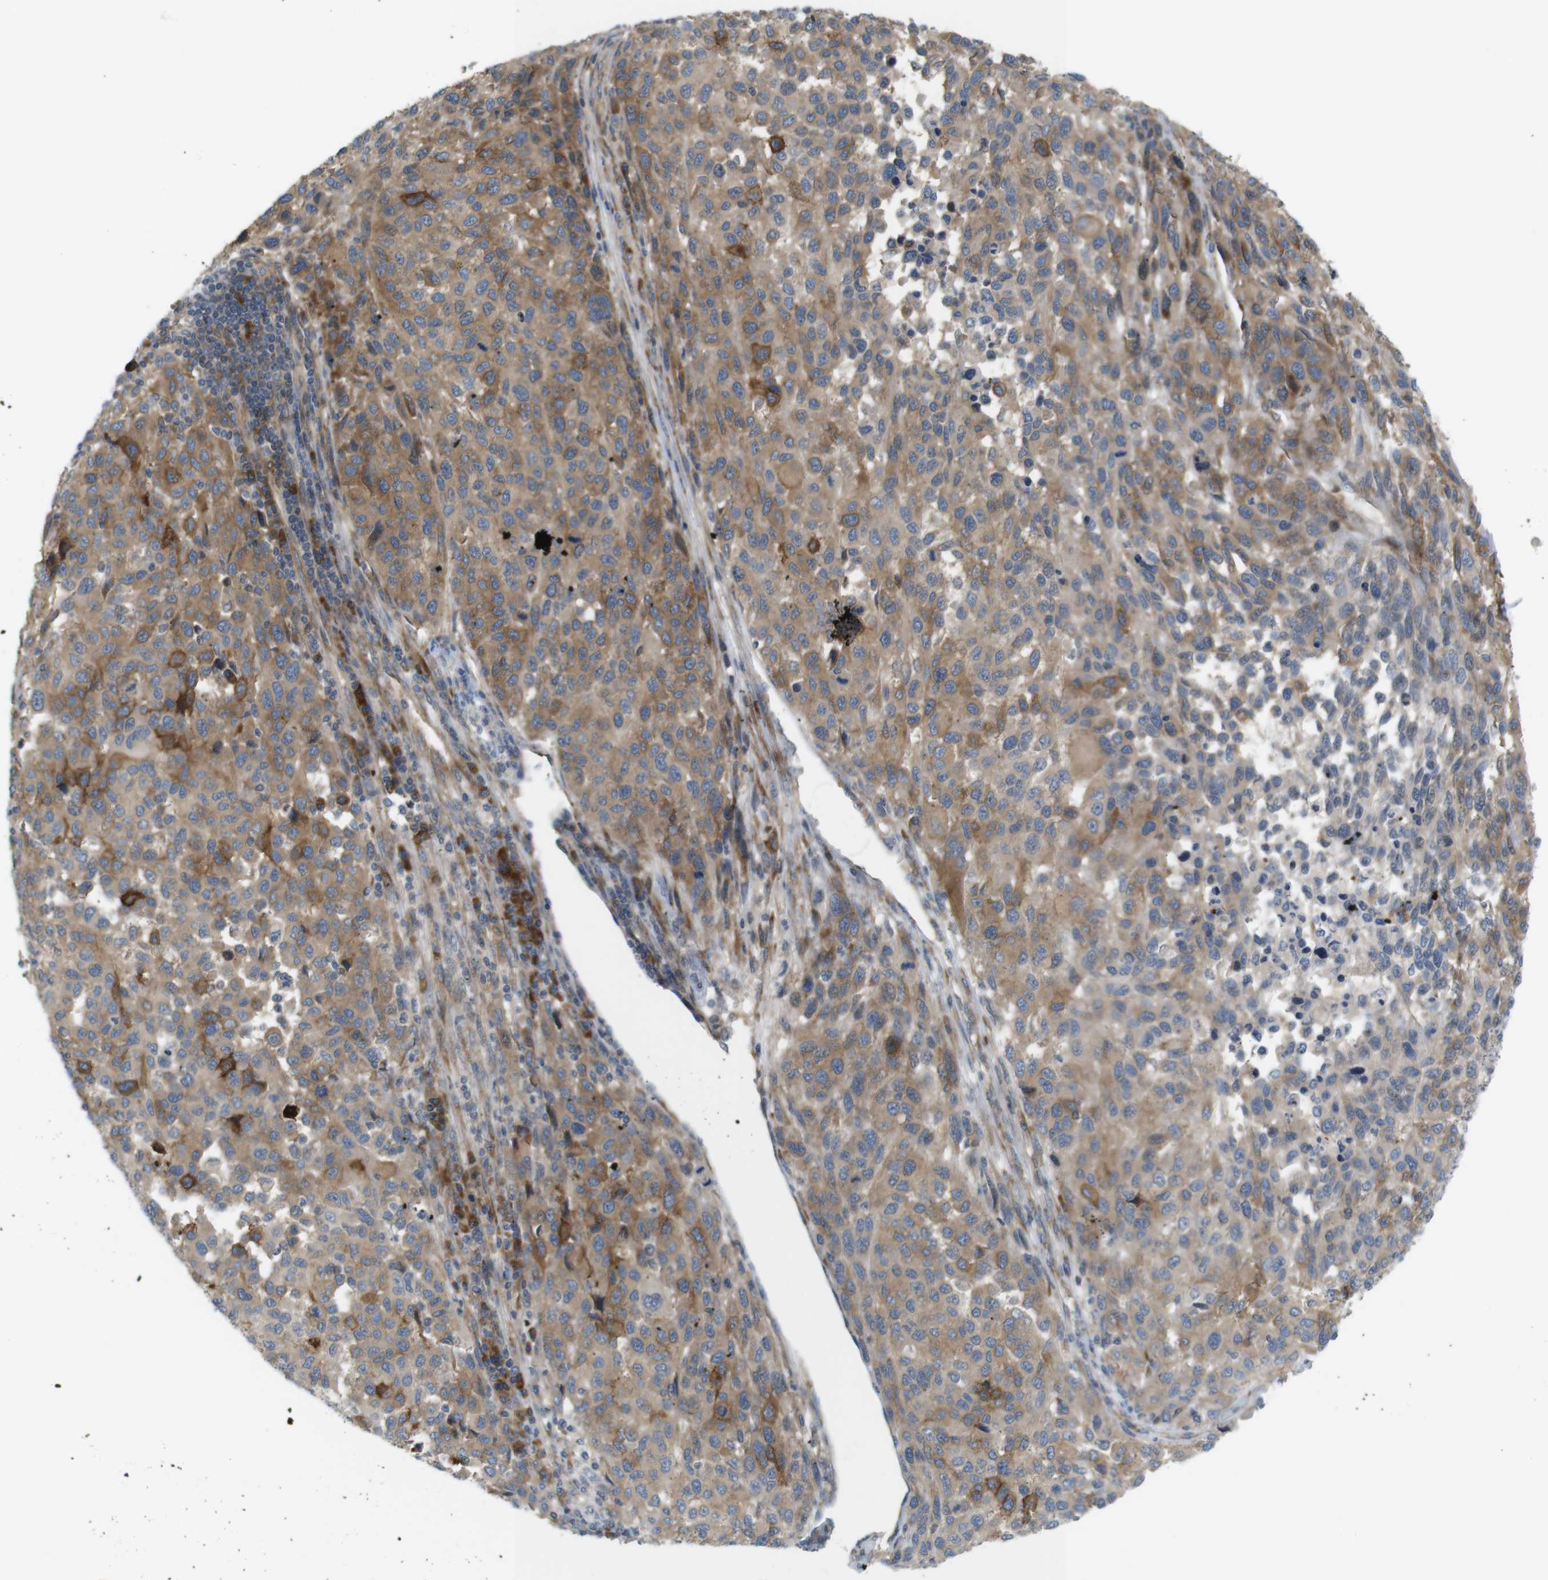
{"staining": {"intensity": "moderate", "quantity": ">75%", "location": "cytoplasmic/membranous"}, "tissue": "melanoma", "cell_type": "Tumor cells", "image_type": "cancer", "snomed": [{"axis": "morphology", "description": "Malignant melanoma, Metastatic site"}, {"axis": "topography", "description": "Lymph node"}], "caption": "Protein expression analysis of human malignant melanoma (metastatic site) reveals moderate cytoplasmic/membranous positivity in about >75% of tumor cells.", "gene": "GJC3", "patient": {"sex": "male", "age": 61}}